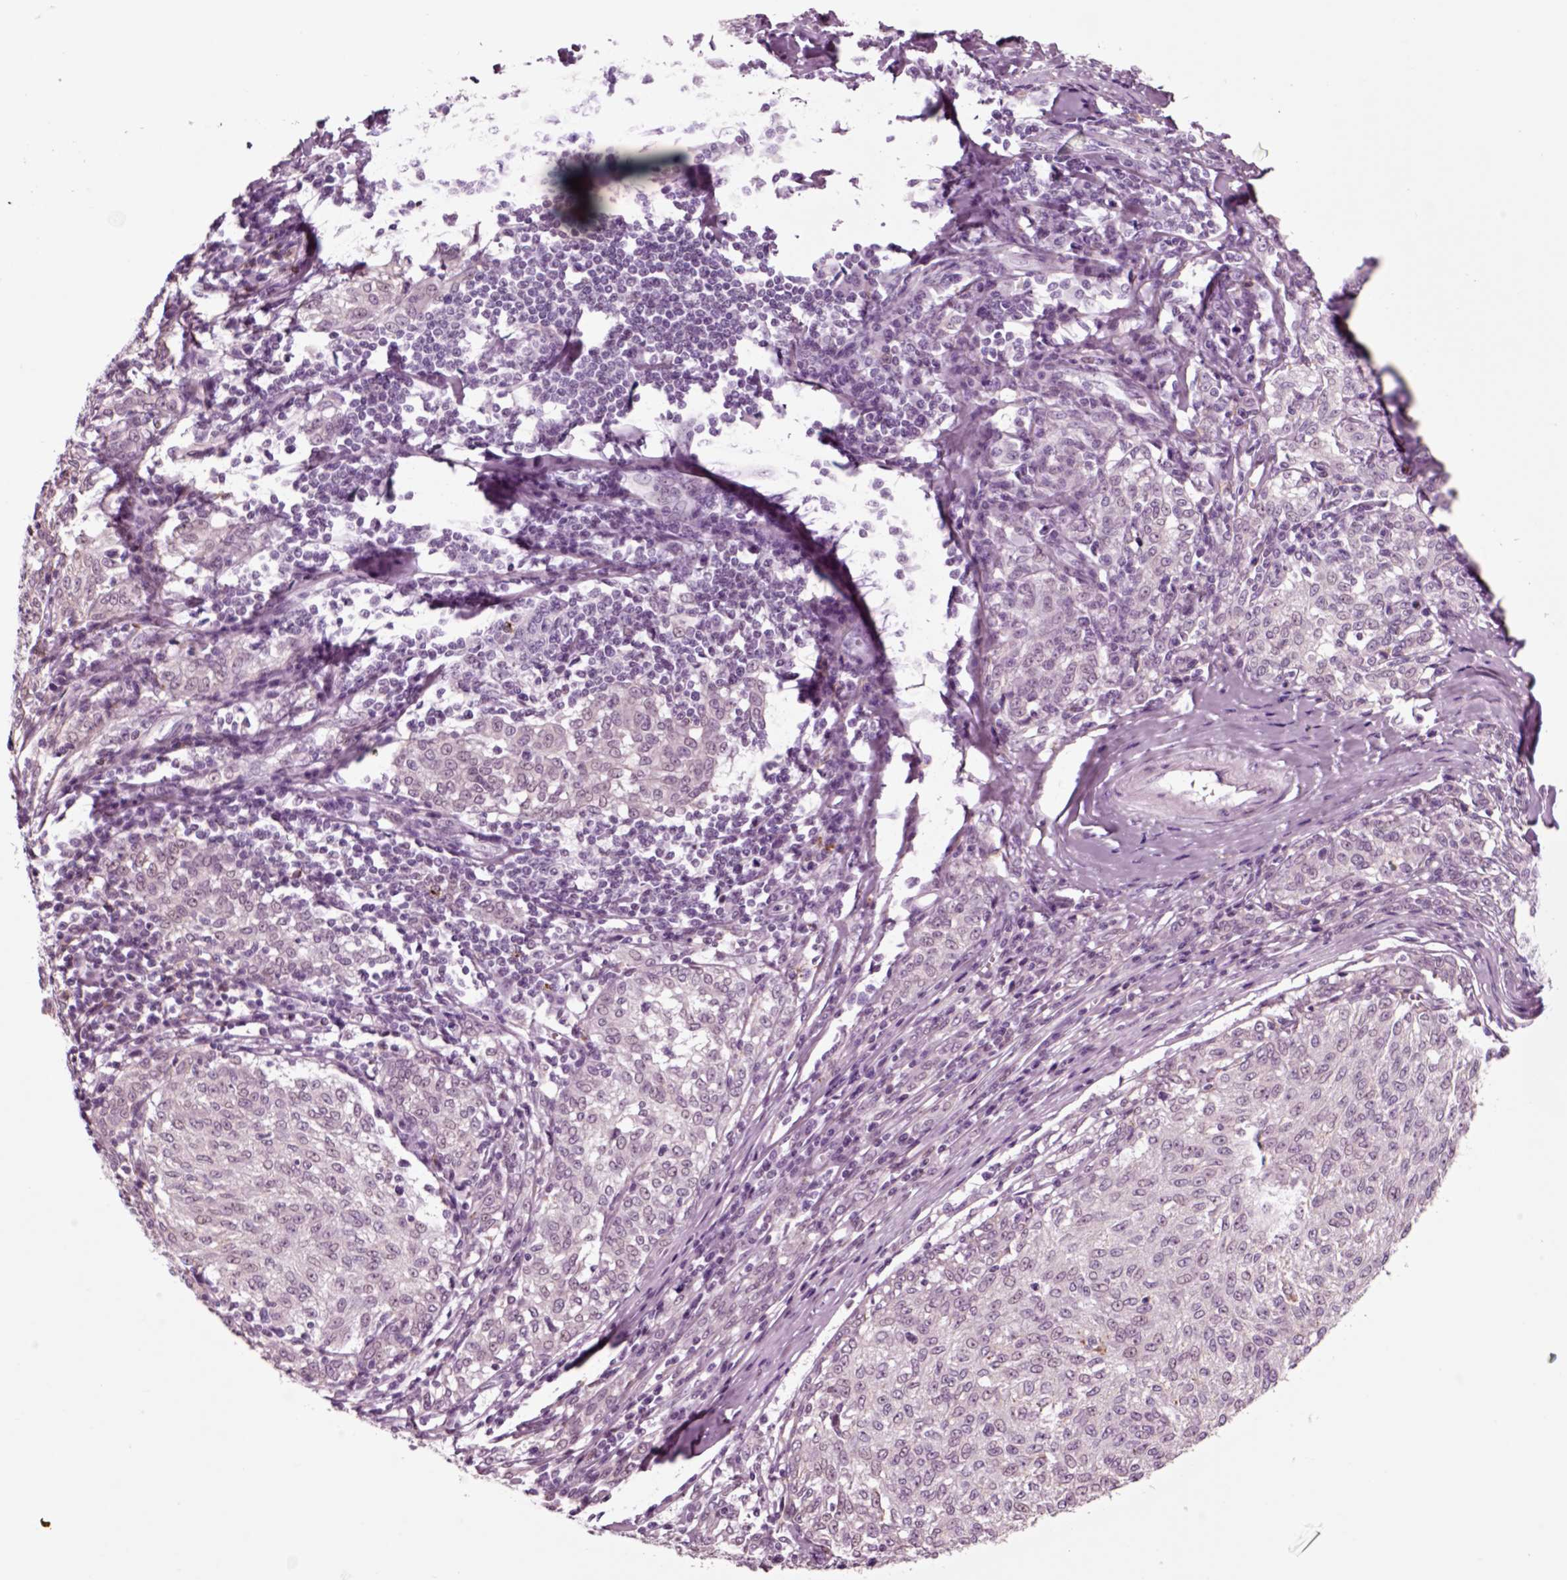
{"staining": {"intensity": "negative", "quantity": "none", "location": "none"}, "tissue": "melanoma", "cell_type": "Tumor cells", "image_type": "cancer", "snomed": [{"axis": "morphology", "description": "Malignant melanoma, NOS"}, {"axis": "topography", "description": "Skin"}], "caption": "DAB immunohistochemical staining of melanoma displays no significant staining in tumor cells.", "gene": "CHGB", "patient": {"sex": "female", "age": 72}}